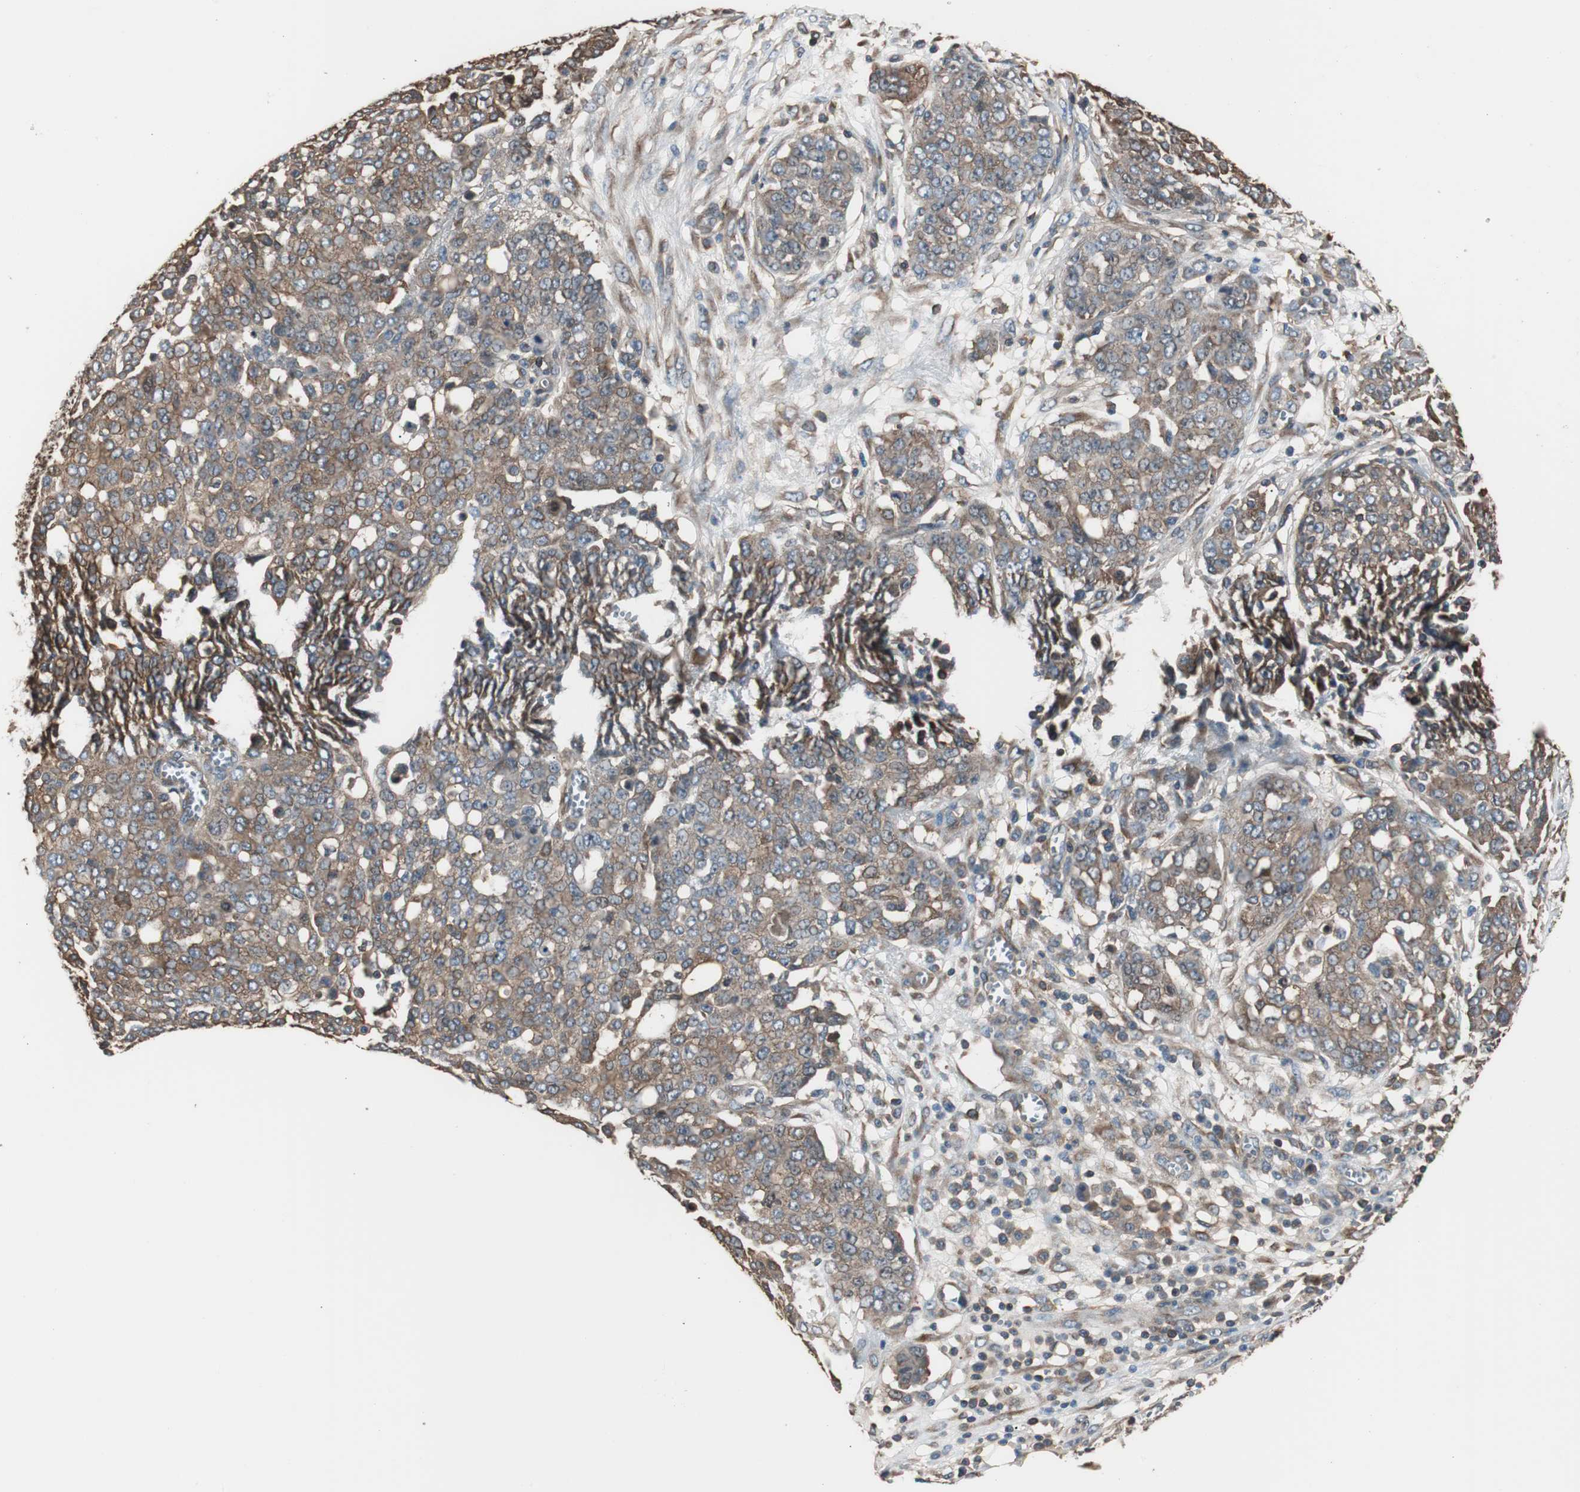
{"staining": {"intensity": "moderate", "quantity": ">75%", "location": "cytoplasmic/membranous"}, "tissue": "ovarian cancer", "cell_type": "Tumor cells", "image_type": "cancer", "snomed": [{"axis": "morphology", "description": "Cystadenocarcinoma, serous, NOS"}, {"axis": "topography", "description": "Soft tissue"}, {"axis": "topography", "description": "Ovary"}], "caption": "A histopathology image of ovarian serous cystadenocarcinoma stained for a protein demonstrates moderate cytoplasmic/membranous brown staining in tumor cells.", "gene": "CAPNS1", "patient": {"sex": "female", "age": 57}}